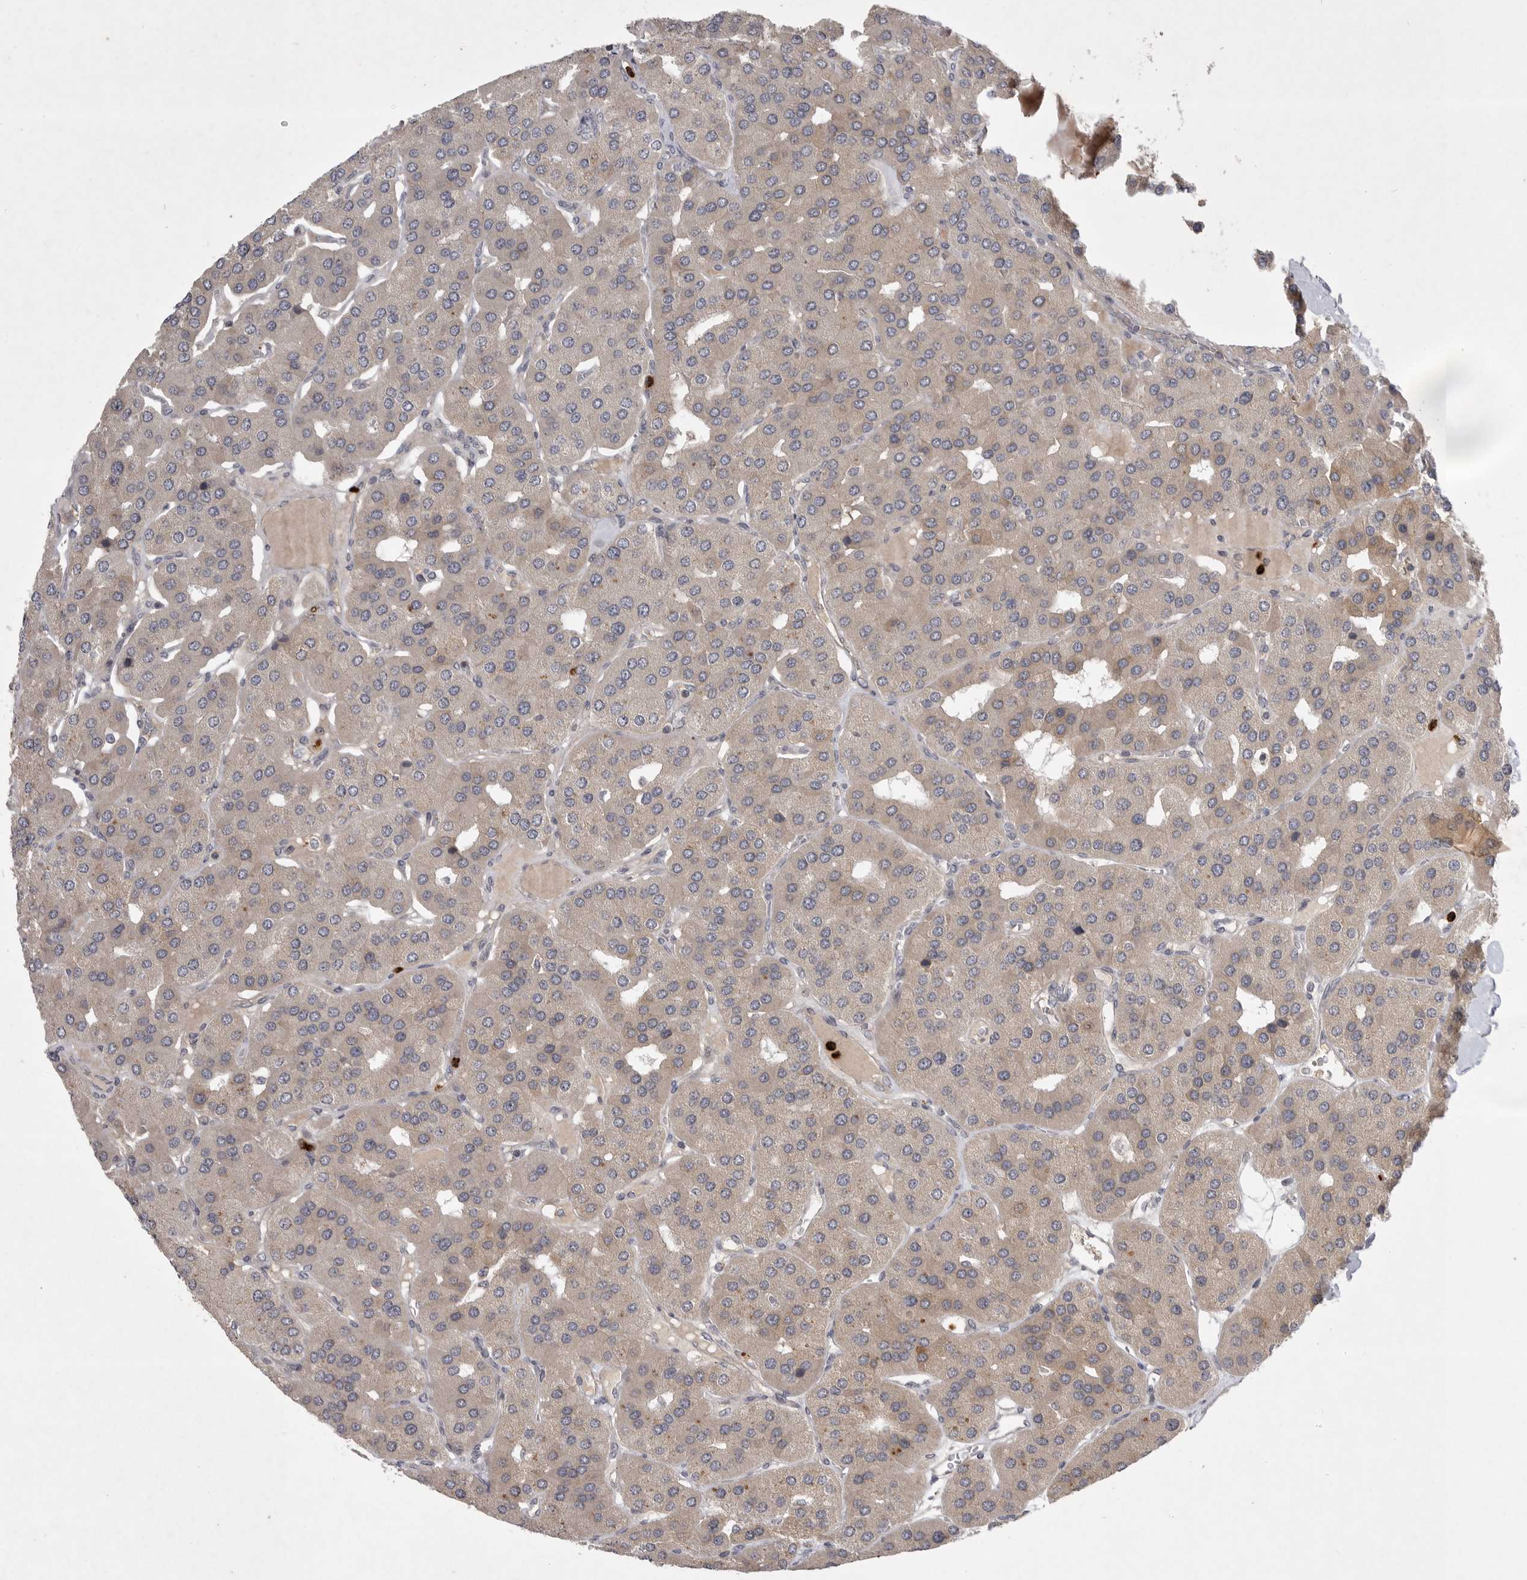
{"staining": {"intensity": "weak", "quantity": "25%-75%", "location": "cytoplasmic/membranous"}, "tissue": "parathyroid gland", "cell_type": "Glandular cells", "image_type": "normal", "snomed": [{"axis": "morphology", "description": "Normal tissue, NOS"}, {"axis": "morphology", "description": "Adenoma, NOS"}, {"axis": "topography", "description": "Parathyroid gland"}], "caption": "Parathyroid gland stained for a protein displays weak cytoplasmic/membranous positivity in glandular cells. The staining was performed using DAB (3,3'-diaminobenzidine) to visualize the protein expression in brown, while the nuclei were stained in blue with hematoxylin (Magnification: 20x).", "gene": "UBE3D", "patient": {"sex": "female", "age": 86}}